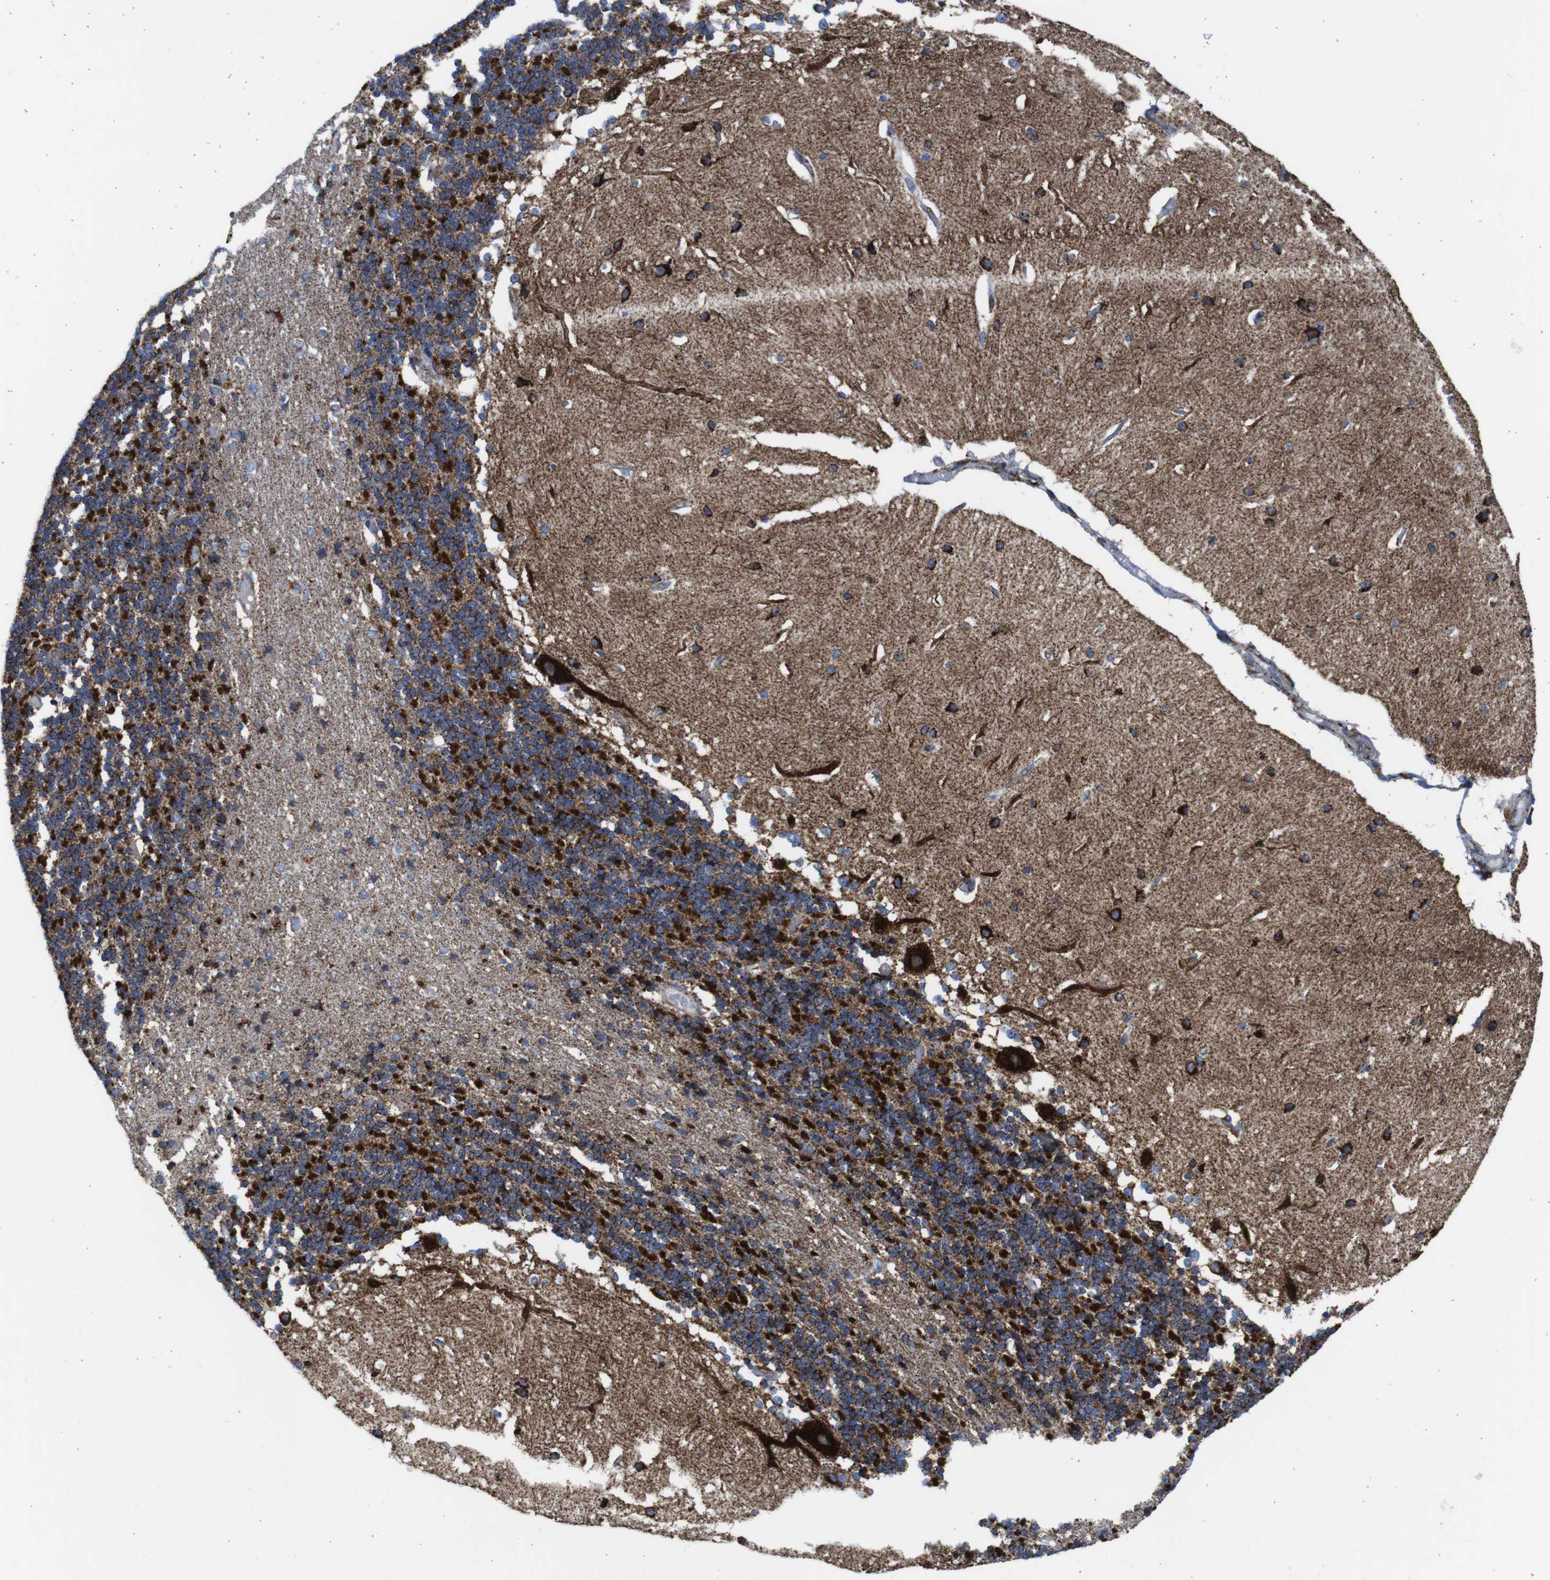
{"staining": {"intensity": "strong", "quantity": ">75%", "location": "cytoplasmic/membranous"}, "tissue": "cerebellum", "cell_type": "Cells in granular layer", "image_type": "normal", "snomed": [{"axis": "morphology", "description": "Normal tissue, NOS"}, {"axis": "topography", "description": "Cerebellum"}], "caption": "Immunohistochemical staining of unremarkable human cerebellum reveals >75% levels of strong cytoplasmic/membranous protein positivity in about >75% of cells in granular layer. (Stains: DAB (3,3'-diaminobenzidine) in brown, nuclei in blue, Microscopy: brightfield microscopy at high magnification).", "gene": "TMEM192", "patient": {"sex": "female", "age": 54}}